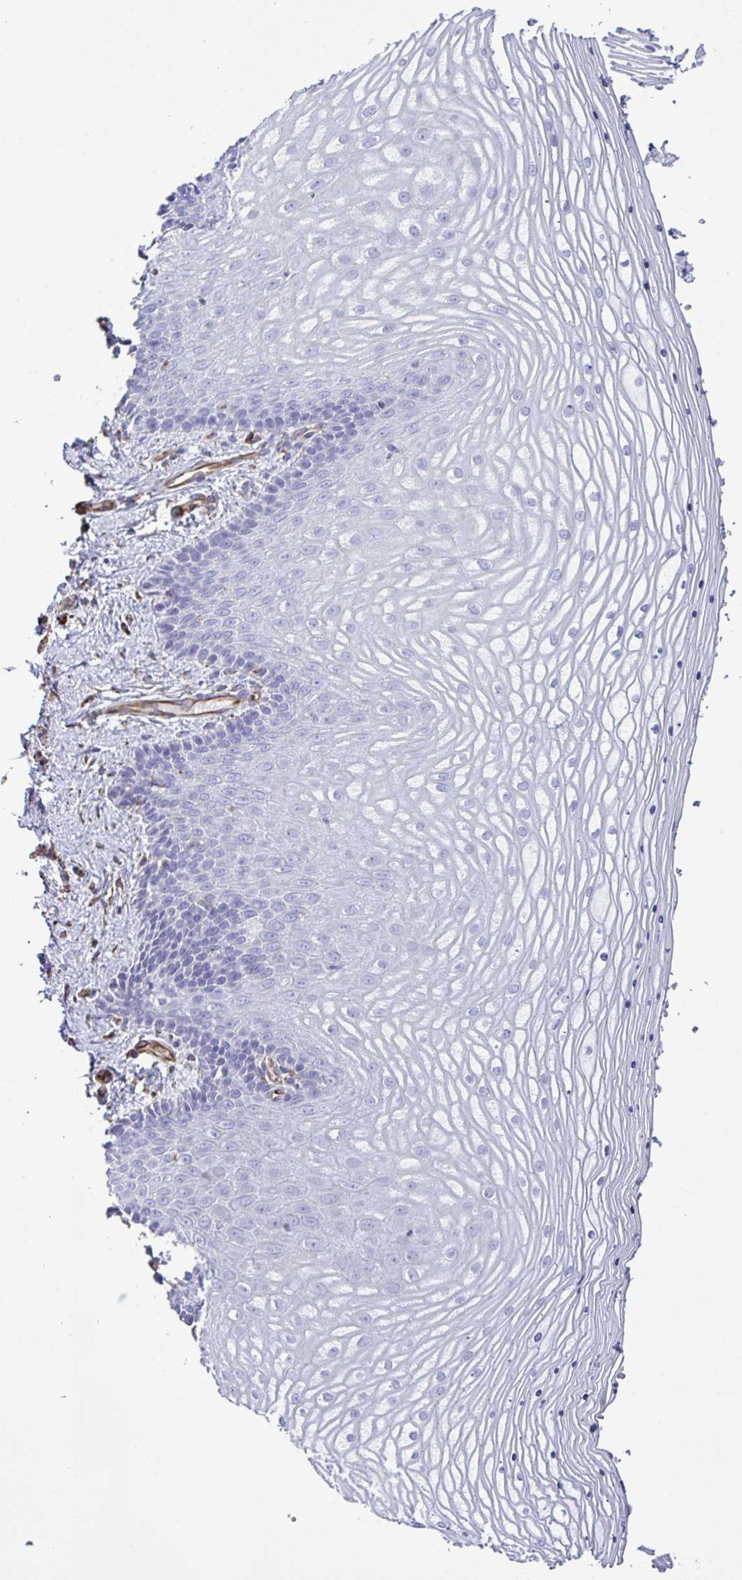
{"staining": {"intensity": "negative", "quantity": "none", "location": "none"}, "tissue": "vagina", "cell_type": "Squamous epithelial cells", "image_type": "normal", "snomed": [{"axis": "morphology", "description": "Normal tissue, NOS"}, {"axis": "topography", "description": "Vagina"}], "caption": "DAB immunohistochemical staining of normal human vagina exhibits no significant staining in squamous epithelial cells. (DAB IHC visualized using brightfield microscopy, high magnification).", "gene": "TMEM86B", "patient": {"sex": "female", "age": 45}}